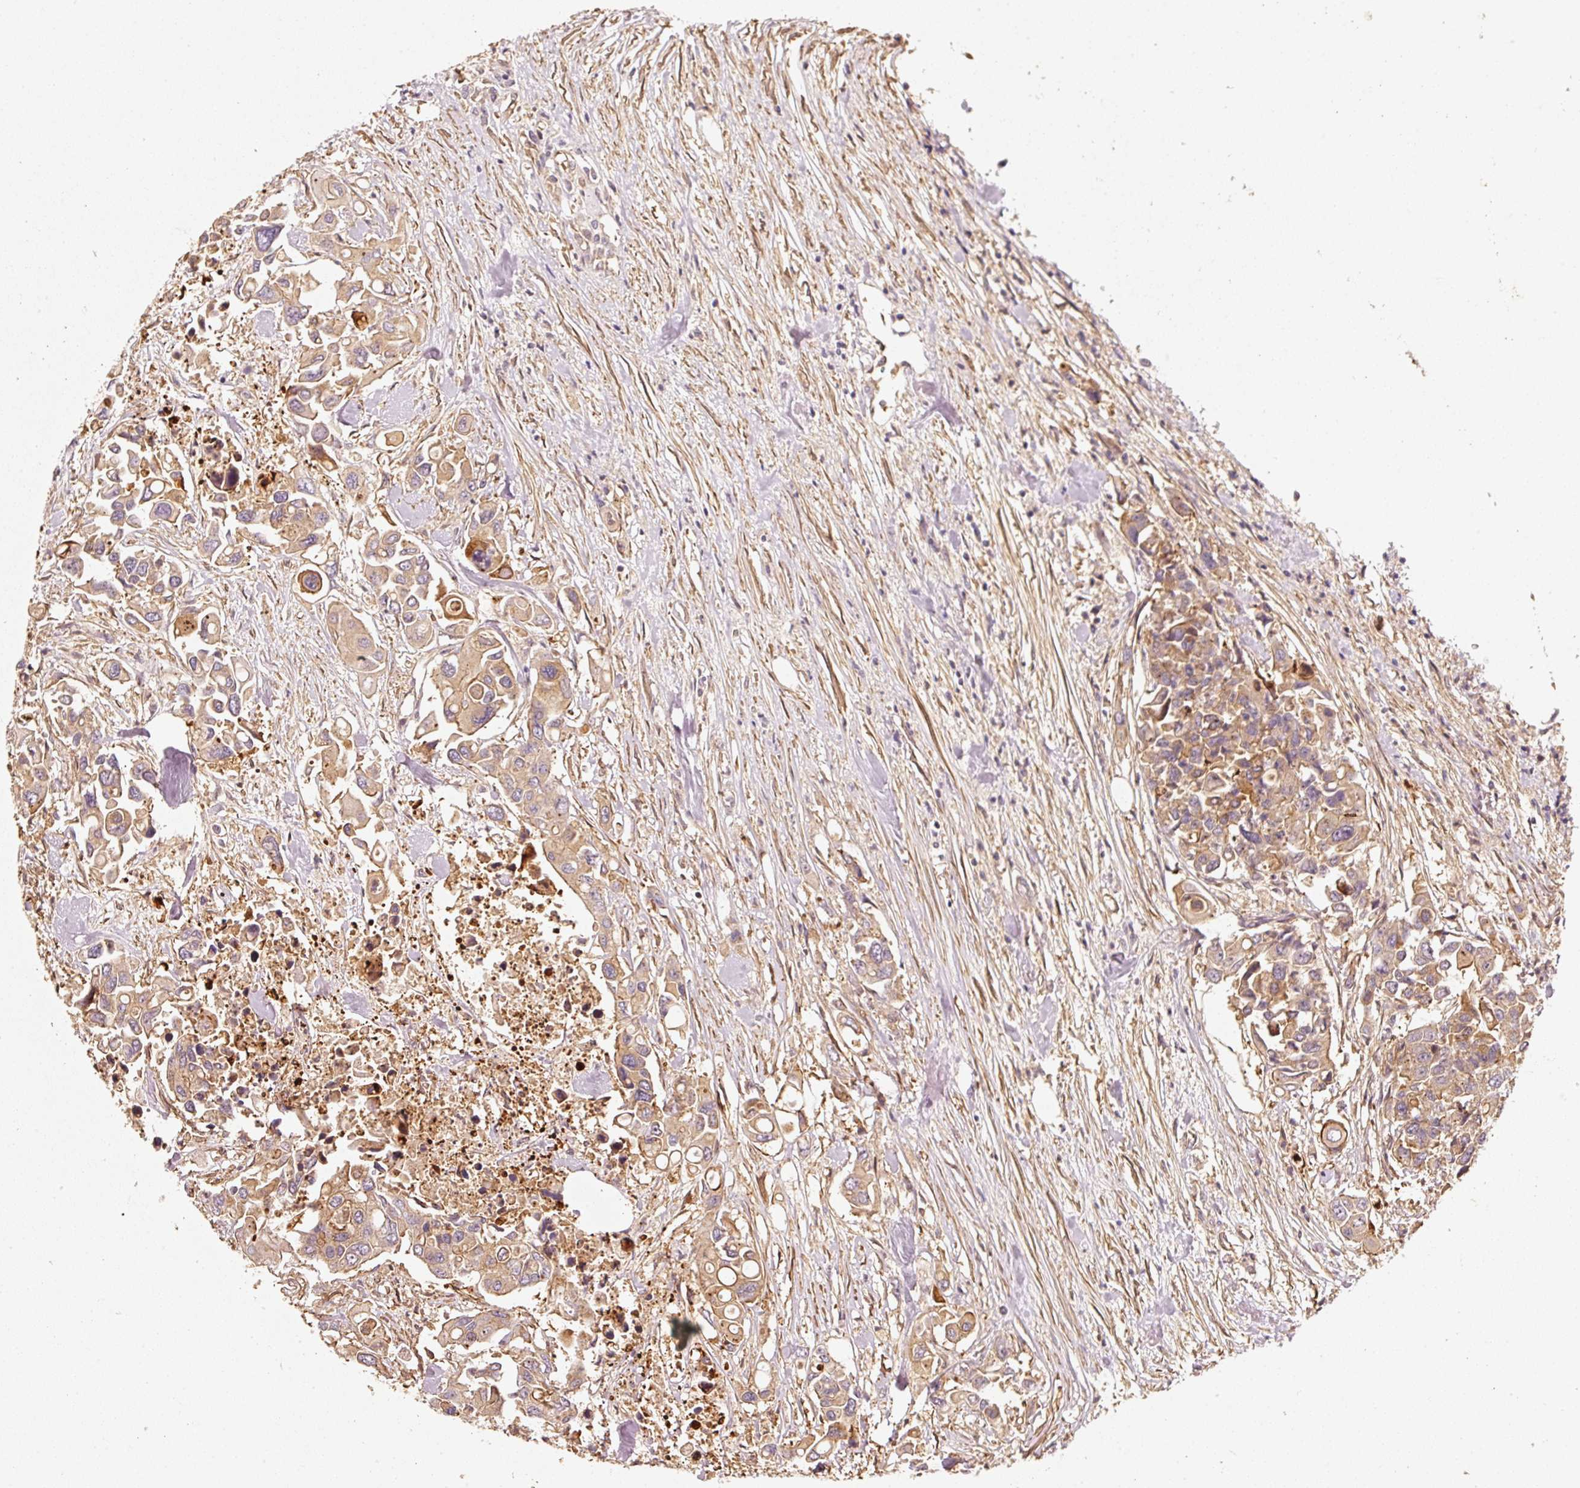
{"staining": {"intensity": "weak", "quantity": ">75%", "location": "cytoplasmic/membranous"}, "tissue": "colorectal cancer", "cell_type": "Tumor cells", "image_type": "cancer", "snomed": [{"axis": "morphology", "description": "Adenocarcinoma, NOS"}, {"axis": "topography", "description": "Colon"}], "caption": "Colorectal cancer was stained to show a protein in brown. There is low levels of weak cytoplasmic/membranous expression in about >75% of tumor cells.", "gene": "CEP95", "patient": {"sex": "male", "age": 77}}